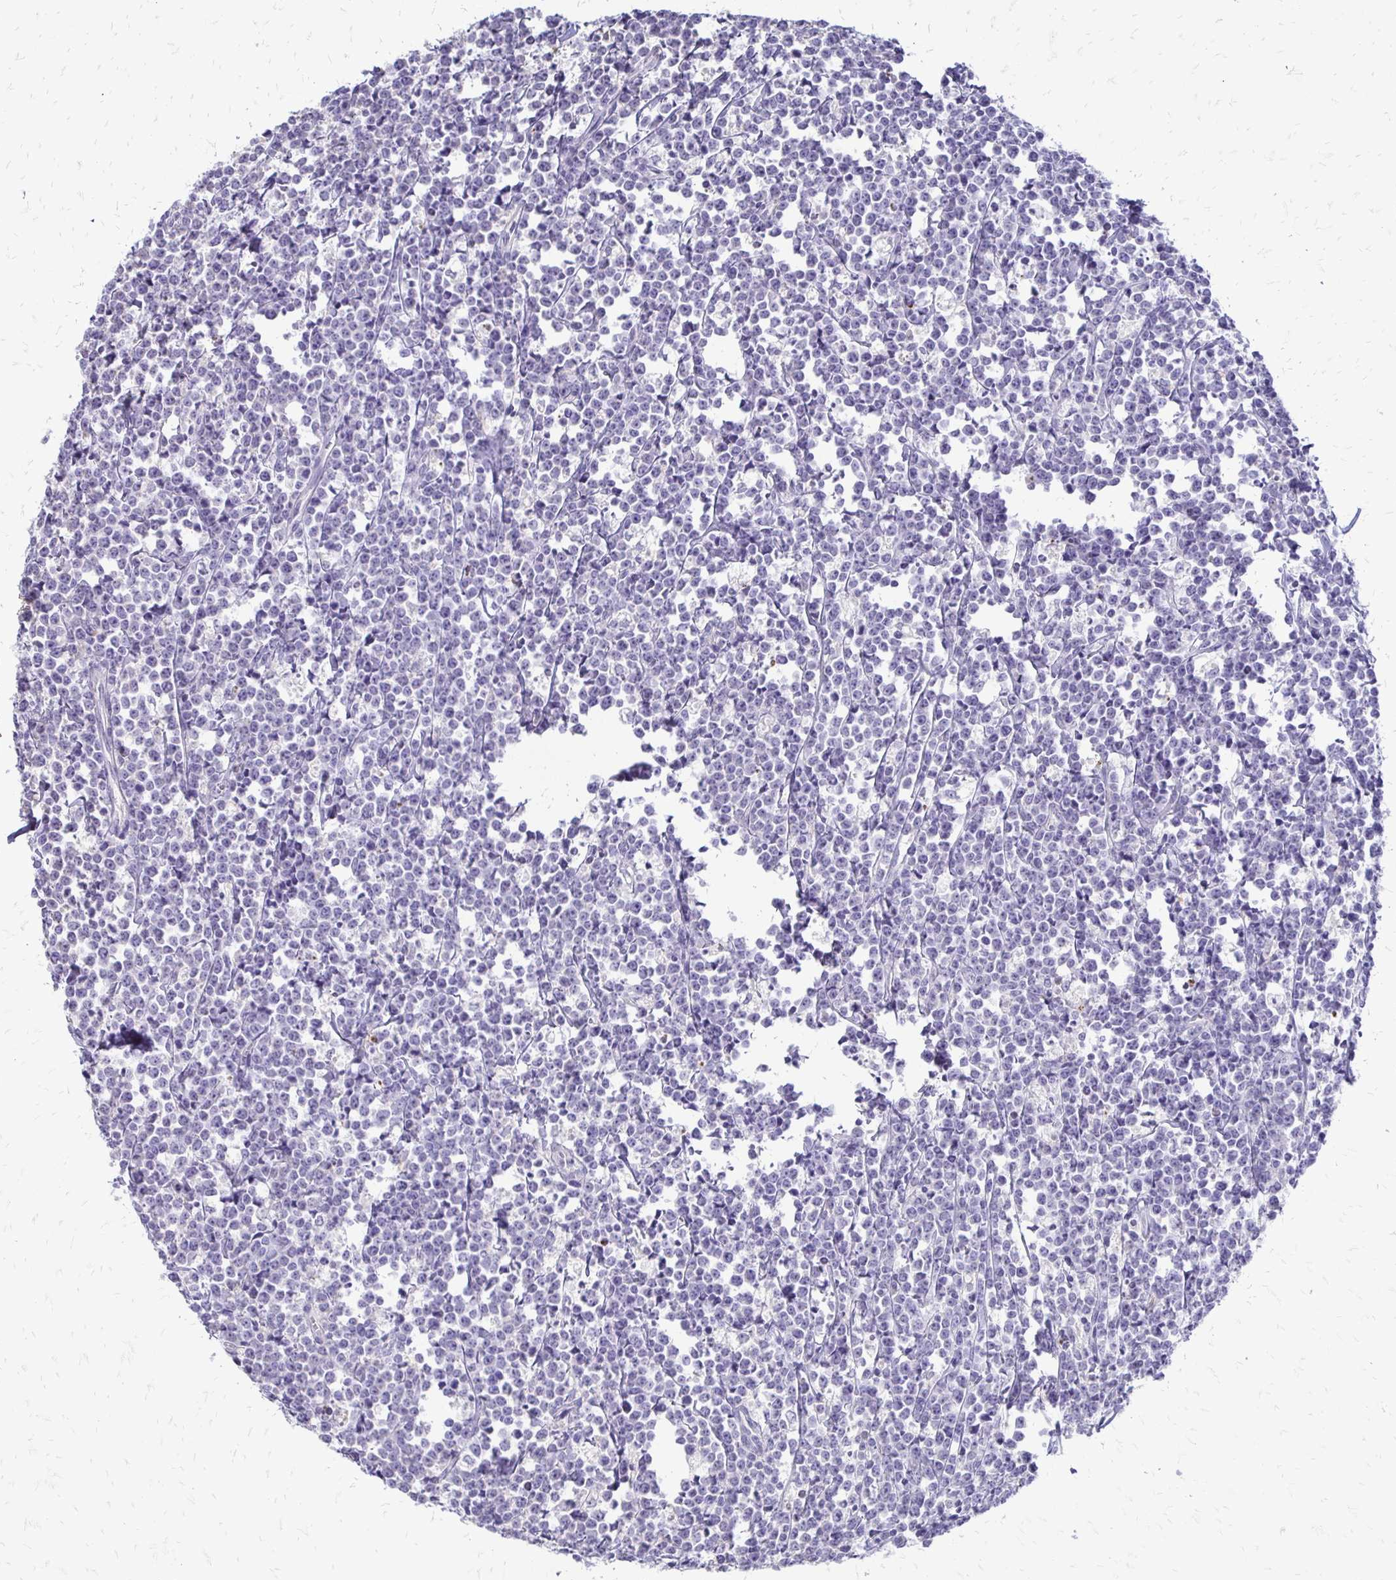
{"staining": {"intensity": "negative", "quantity": "none", "location": "none"}, "tissue": "lymphoma", "cell_type": "Tumor cells", "image_type": "cancer", "snomed": [{"axis": "morphology", "description": "Malignant lymphoma, non-Hodgkin's type, High grade"}, {"axis": "topography", "description": "Small intestine"}], "caption": "Tumor cells are negative for brown protein staining in lymphoma.", "gene": "ALPG", "patient": {"sex": "female", "age": 56}}